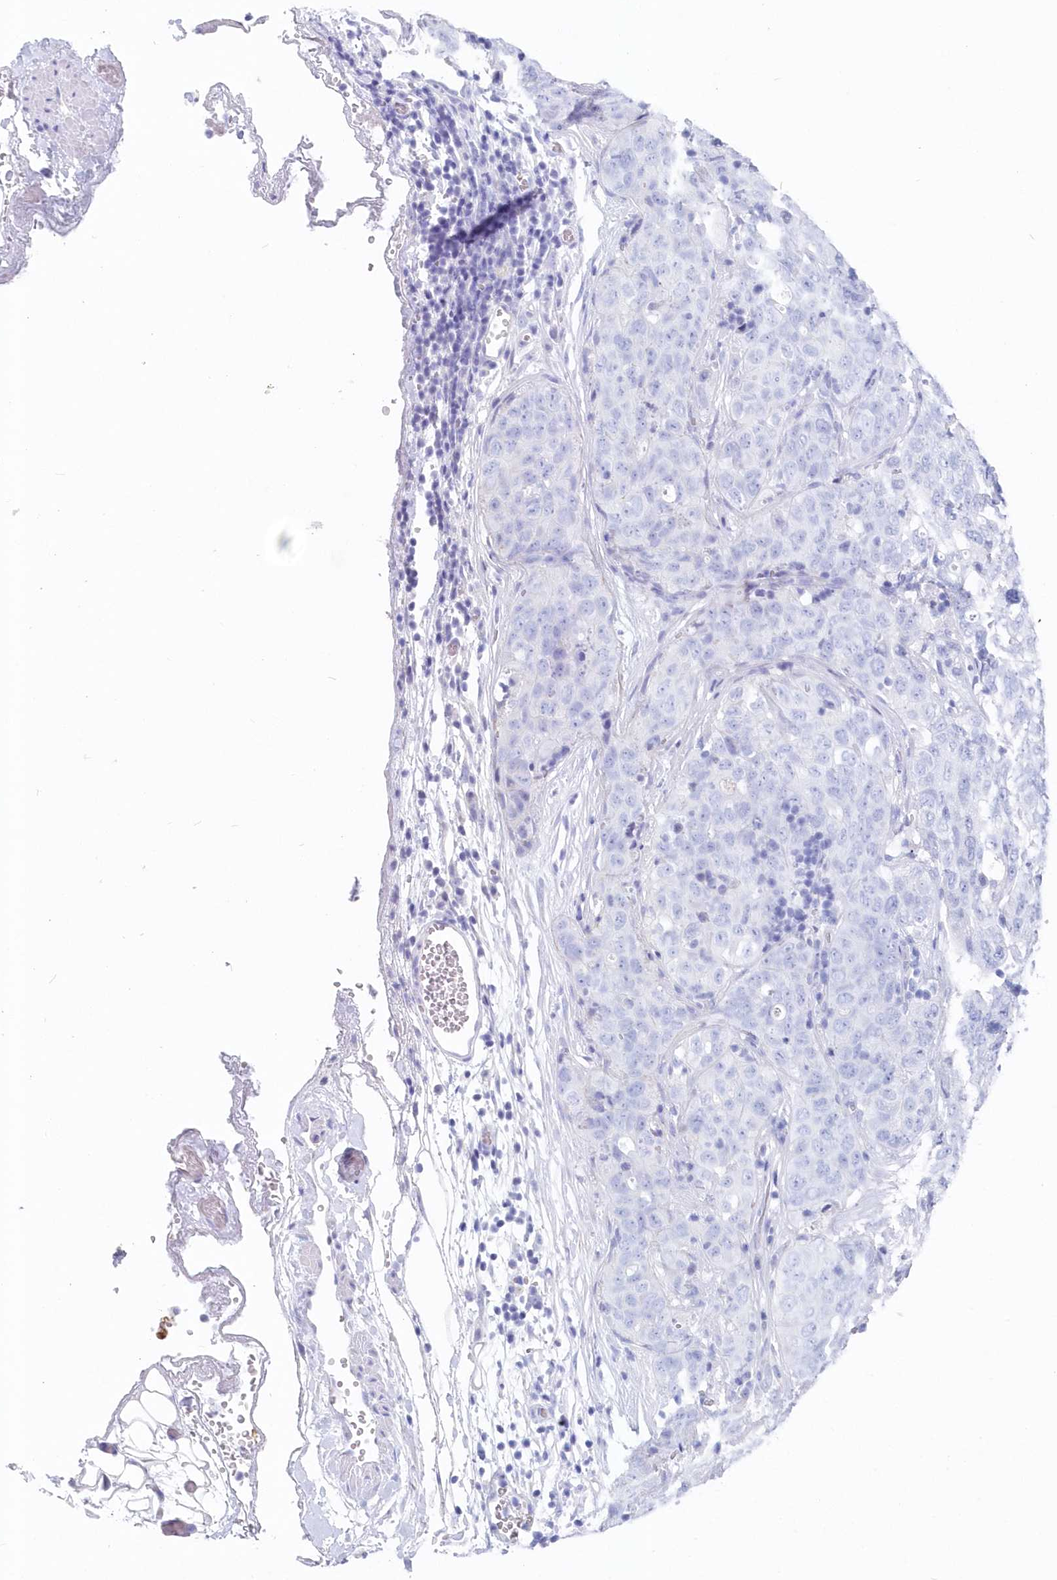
{"staining": {"intensity": "negative", "quantity": "none", "location": "none"}, "tissue": "stomach cancer", "cell_type": "Tumor cells", "image_type": "cancer", "snomed": [{"axis": "morphology", "description": "Normal tissue, NOS"}, {"axis": "morphology", "description": "Adenocarcinoma, NOS"}, {"axis": "topography", "description": "Lymph node"}, {"axis": "topography", "description": "Stomach"}], "caption": "DAB (3,3'-diaminobenzidine) immunohistochemical staining of stomach cancer demonstrates no significant positivity in tumor cells.", "gene": "CSNK1G2", "patient": {"sex": "male", "age": 48}}